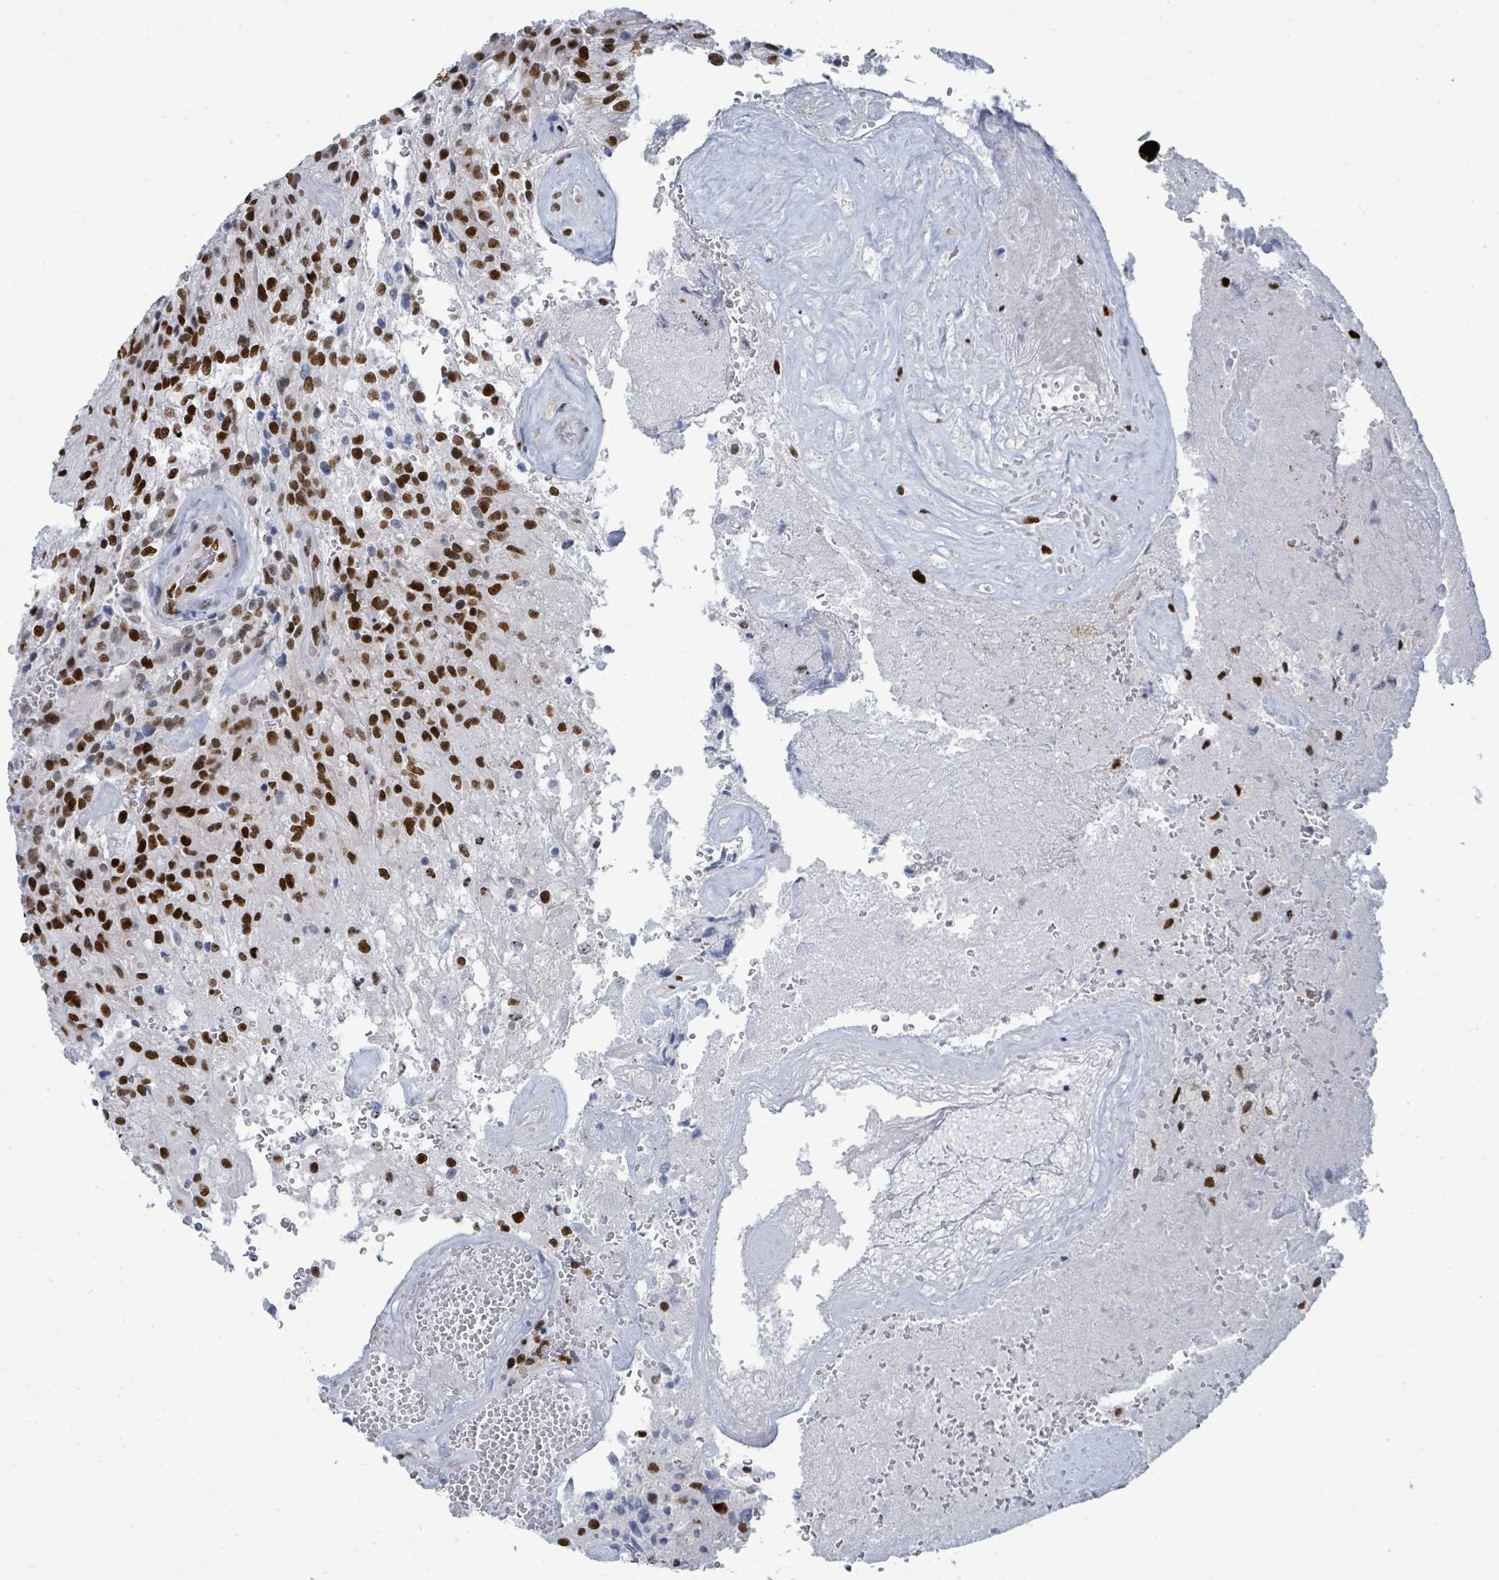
{"staining": {"intensity": "strong", "quantity": ">75%", "location": "nuclear"}, "tissue": "glioma", "cell_type": "Tumor cells", "image_type": "cancer", "snomed": [{"axis": "morphology", "description": "Normal tissue, NOS"}, {"axis": "morphology", "description": "Glioma, malignant, High grade"}, {"axis": "topography", "description": "Cerebral cortex"}], "caption": "Protein expression analysis of glioma displays strong nuclear positivity in about >75% of tumor cells. The protein of interest is stained brown, and the nuclei are stained in blue (DAB IHC with brightfield microscopy, high magnification).", "gene": "SUMO4", "patient": {"sex": "male", "age": 56}}